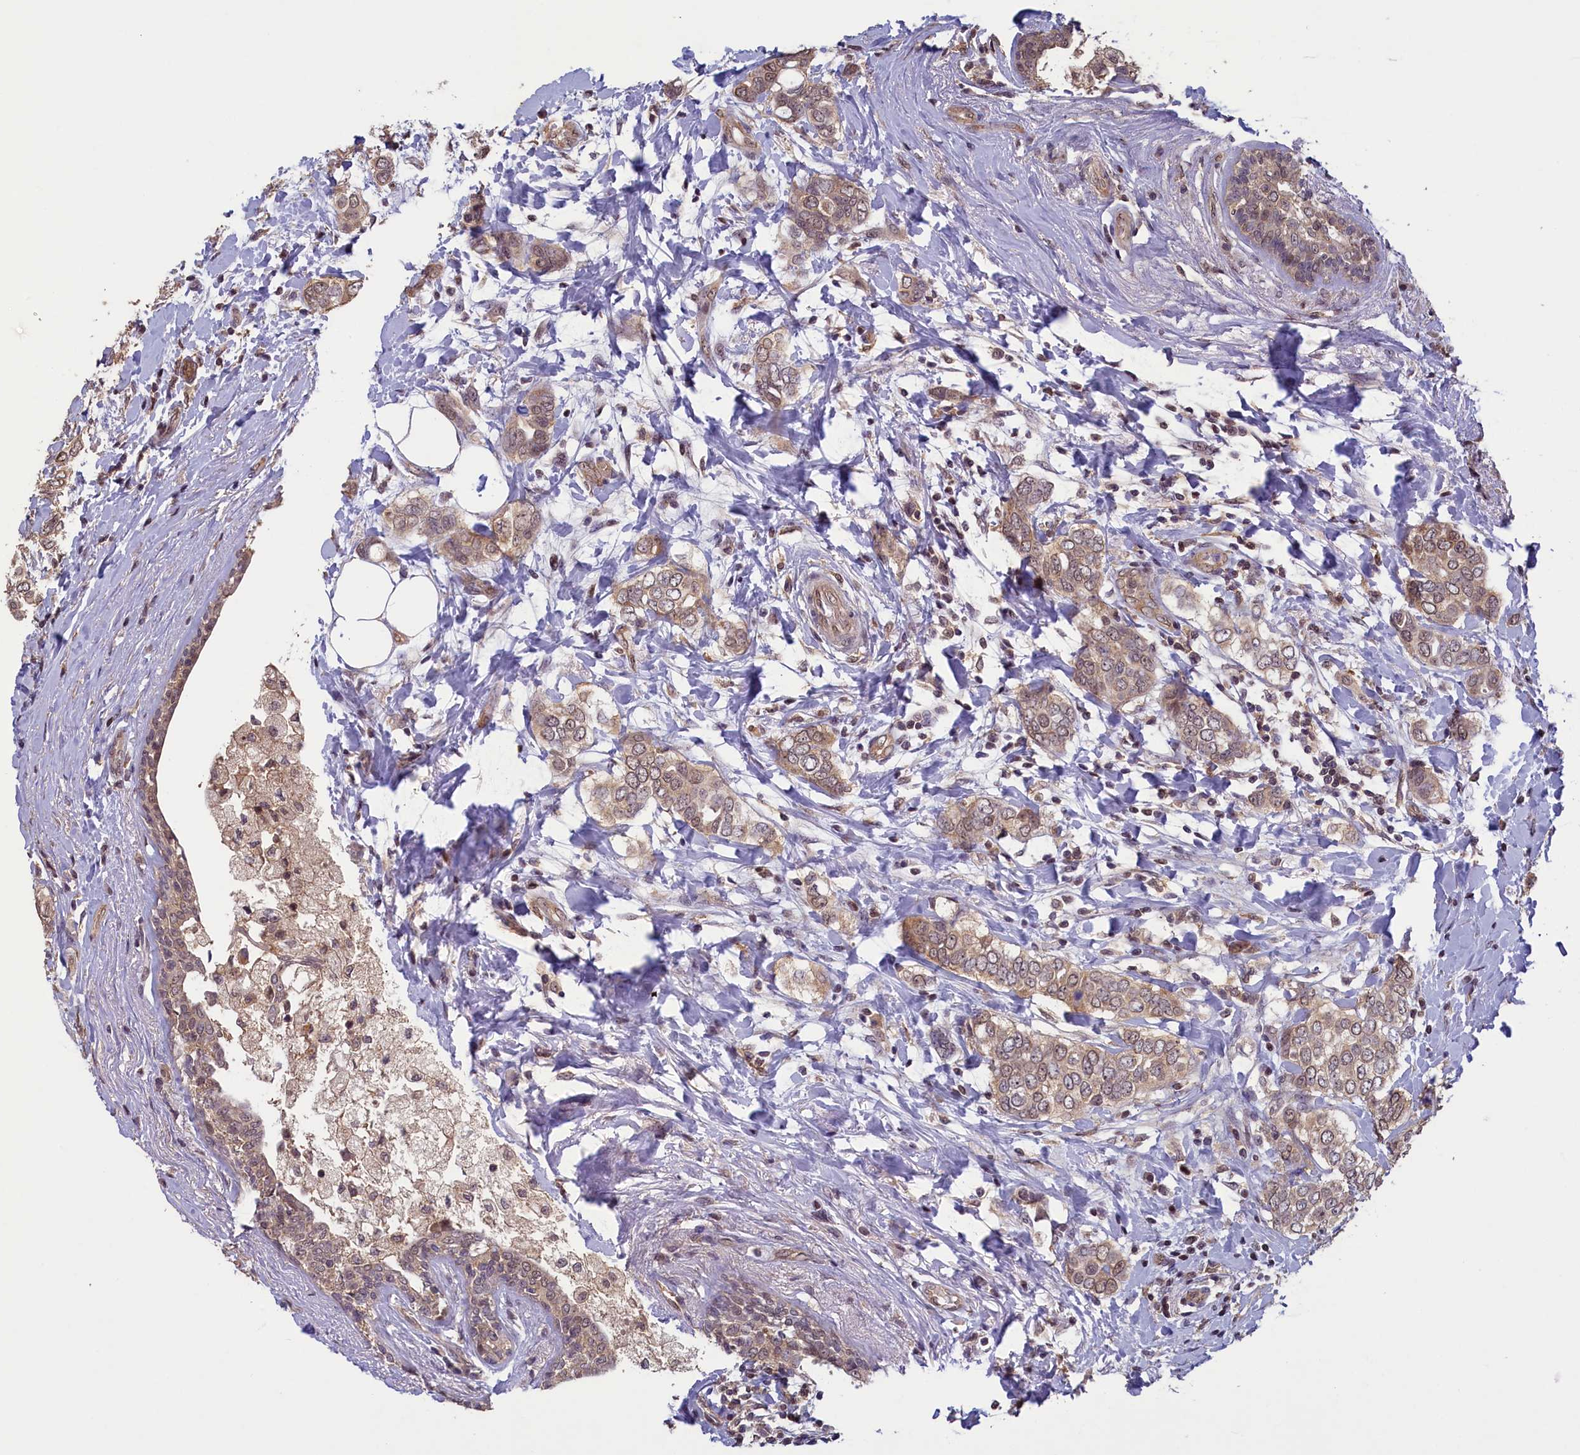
{"staining": {"intensity": "weak", "quantity": ">75%", "location": "cytoplasmic/membranous,nuclear"}, "tissue": "breast cancer", "cell_type": "Tumor cells", "image_type": "cancer", "snomed": [{"axis": "morphology", "description": "Lobular carcinoma"}, {"axis": "topography", "description": "Breast"}], "caption": "Brown immunohistochemical staining in human breast cancer (lobular carcinoma) displays weak cytoplasmic/membranous and nuclear expression in approximately >75% of tumor cells.", "gene": "NUBP1", "patient": {"sex": "female", "age": 51}}